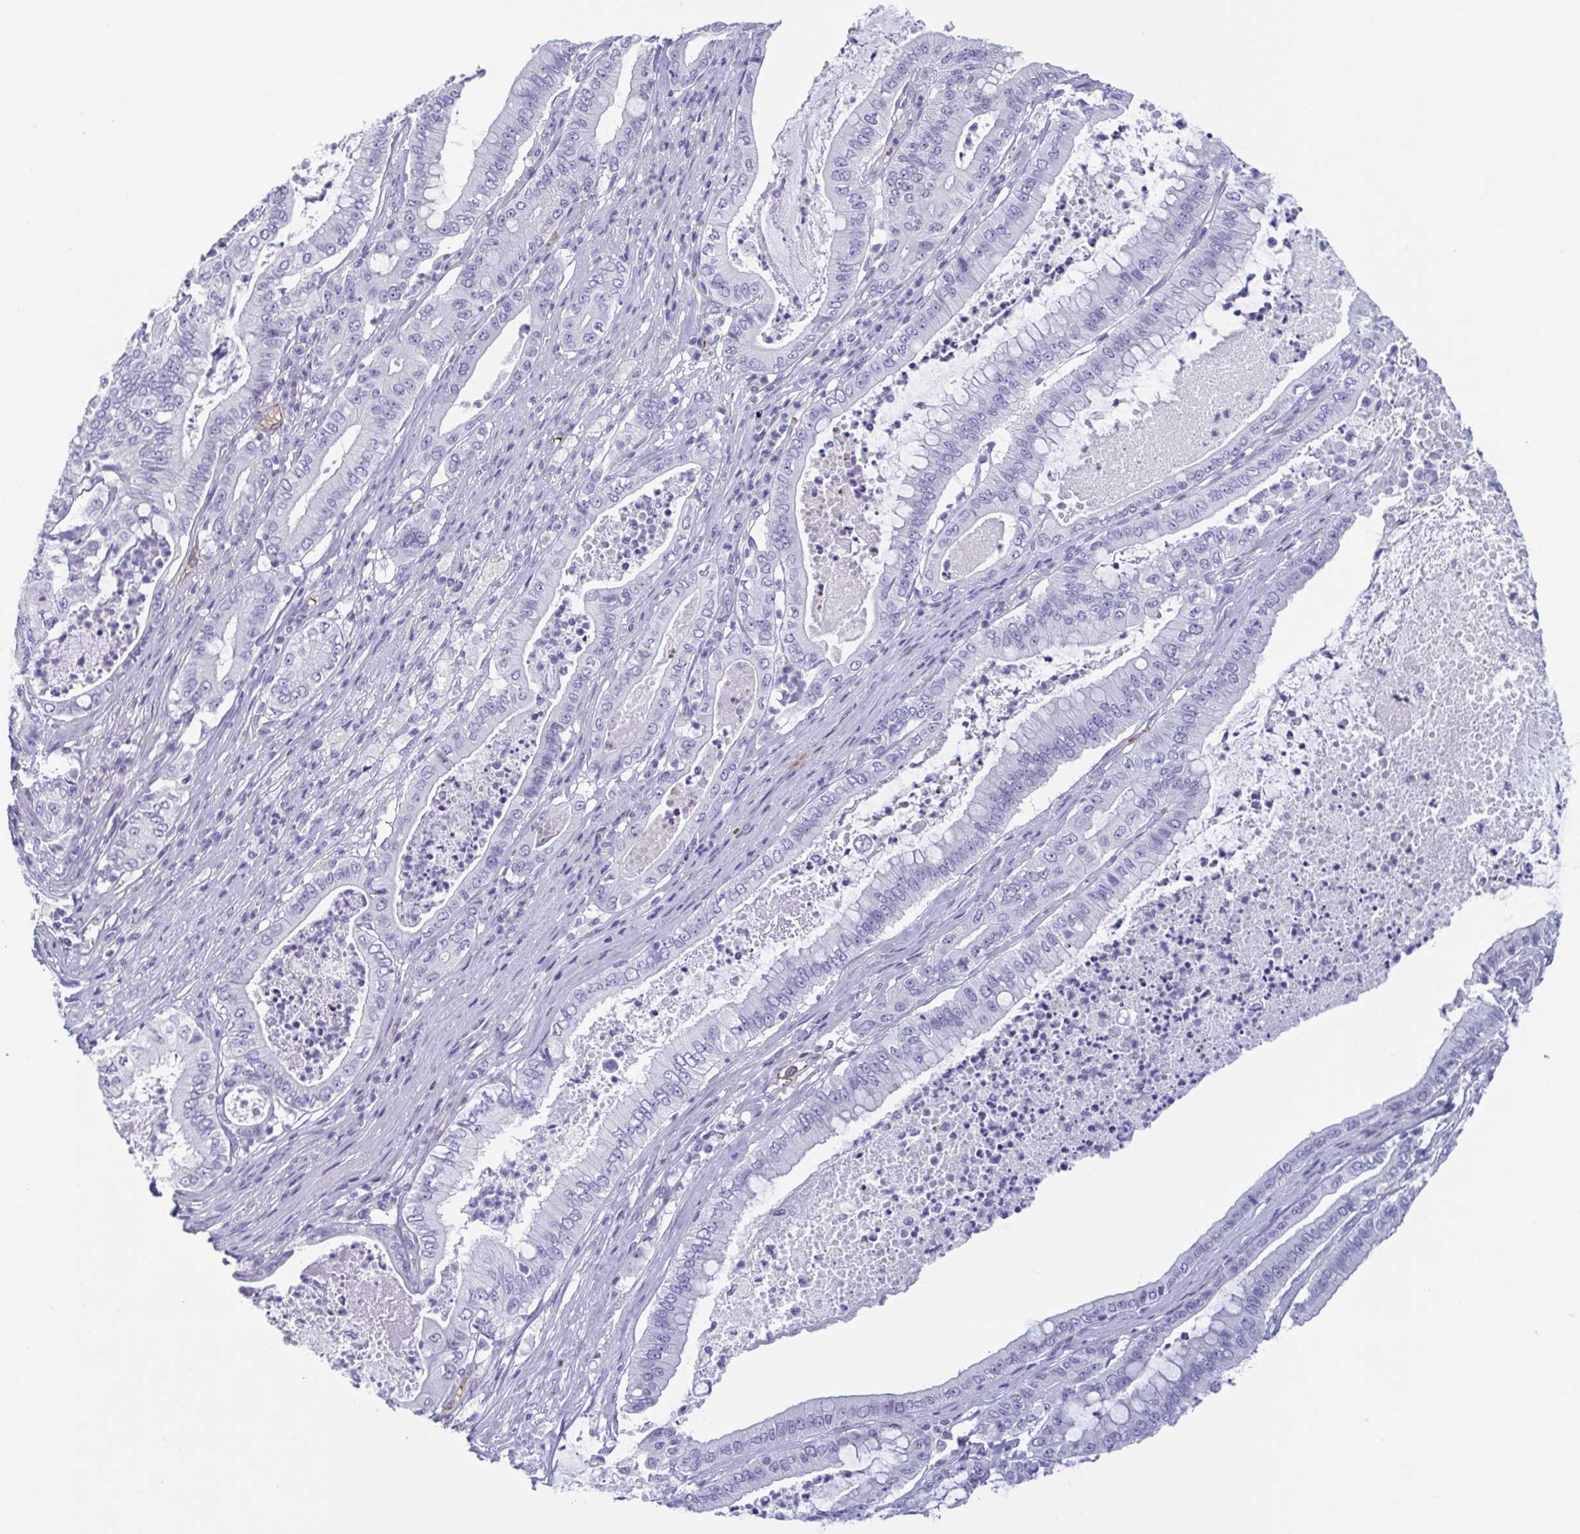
{"staining": {"intensity": "negative", "quantity": "none", "location": "none"}, "tissue": "pancreatic cancer", "cell_type": "Tumor cells", "image_type": "cancer", "snomed": [{"axis": "morphology", "description": "Adenocarcinoma, NOS"}, {"axis": "topography", "description": "Pancreas"}], "caption": "IHC photomicrograph of neoplastic tissue: human pancreatic adenocarcinoma stained with DAB (3,3'-diaminobenzidine) exhibits no significant protein positivity in tumor cells.", "gene": "MORC4", "patient": {"sex": "male", "age": 71}}